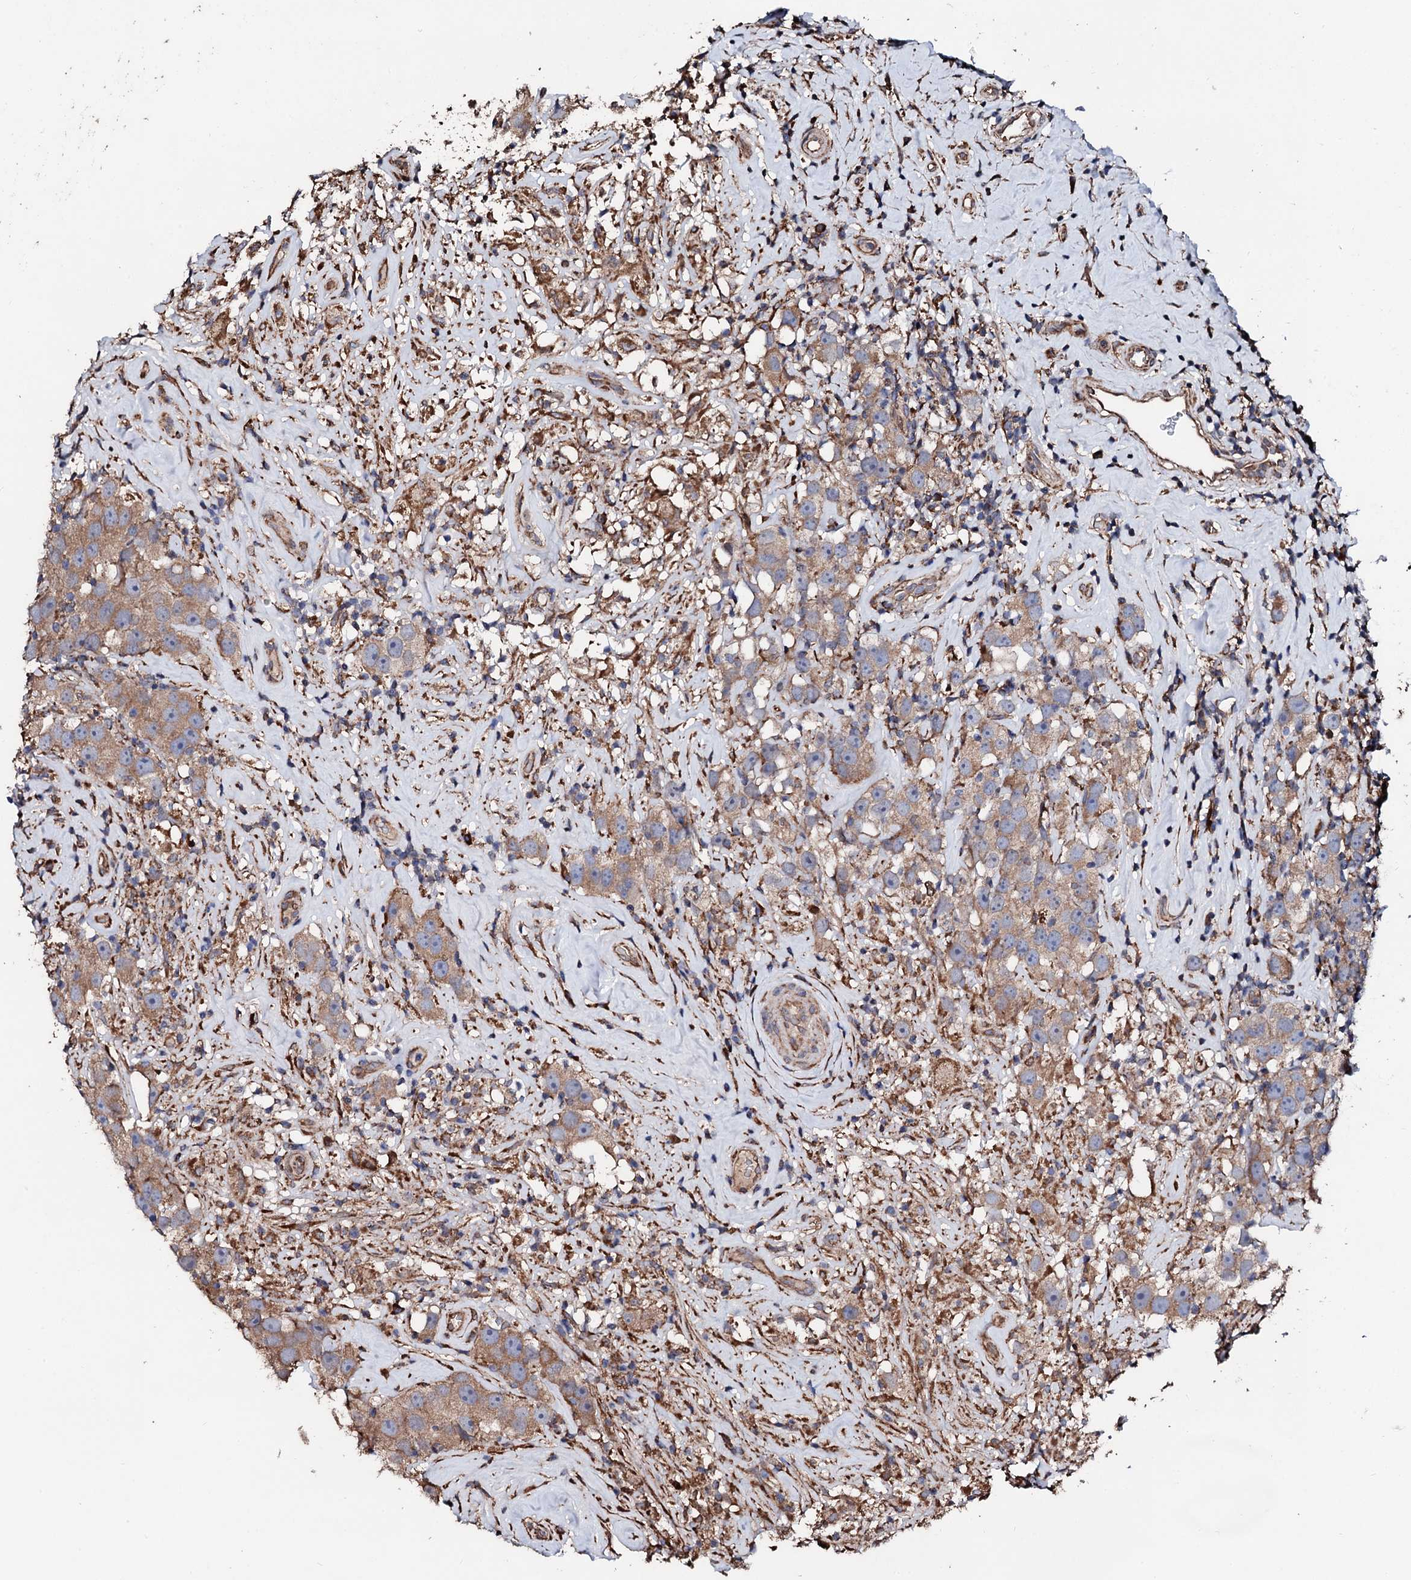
{"staining": {"intensity": "moderate", "quantity": ">75%", "location": "cytoplasmic/membranous"}, "tissue": "testis cancer", "cell_type": "Tumor cells", "image_type": "cancer", "snomed": [{"axis": "morphology", "description": "Seminoma, NOS"}, {"axis": "topography", "description": "Testis"}], "caption": "Immunohistochemical staining of human seminoma (testis) reveals moderate cytoplasmic/membranous protein expression in approximately >75% of tumor cells.", "gene": "CKAP5", "patient": {"sex": "male", "age": 49}}